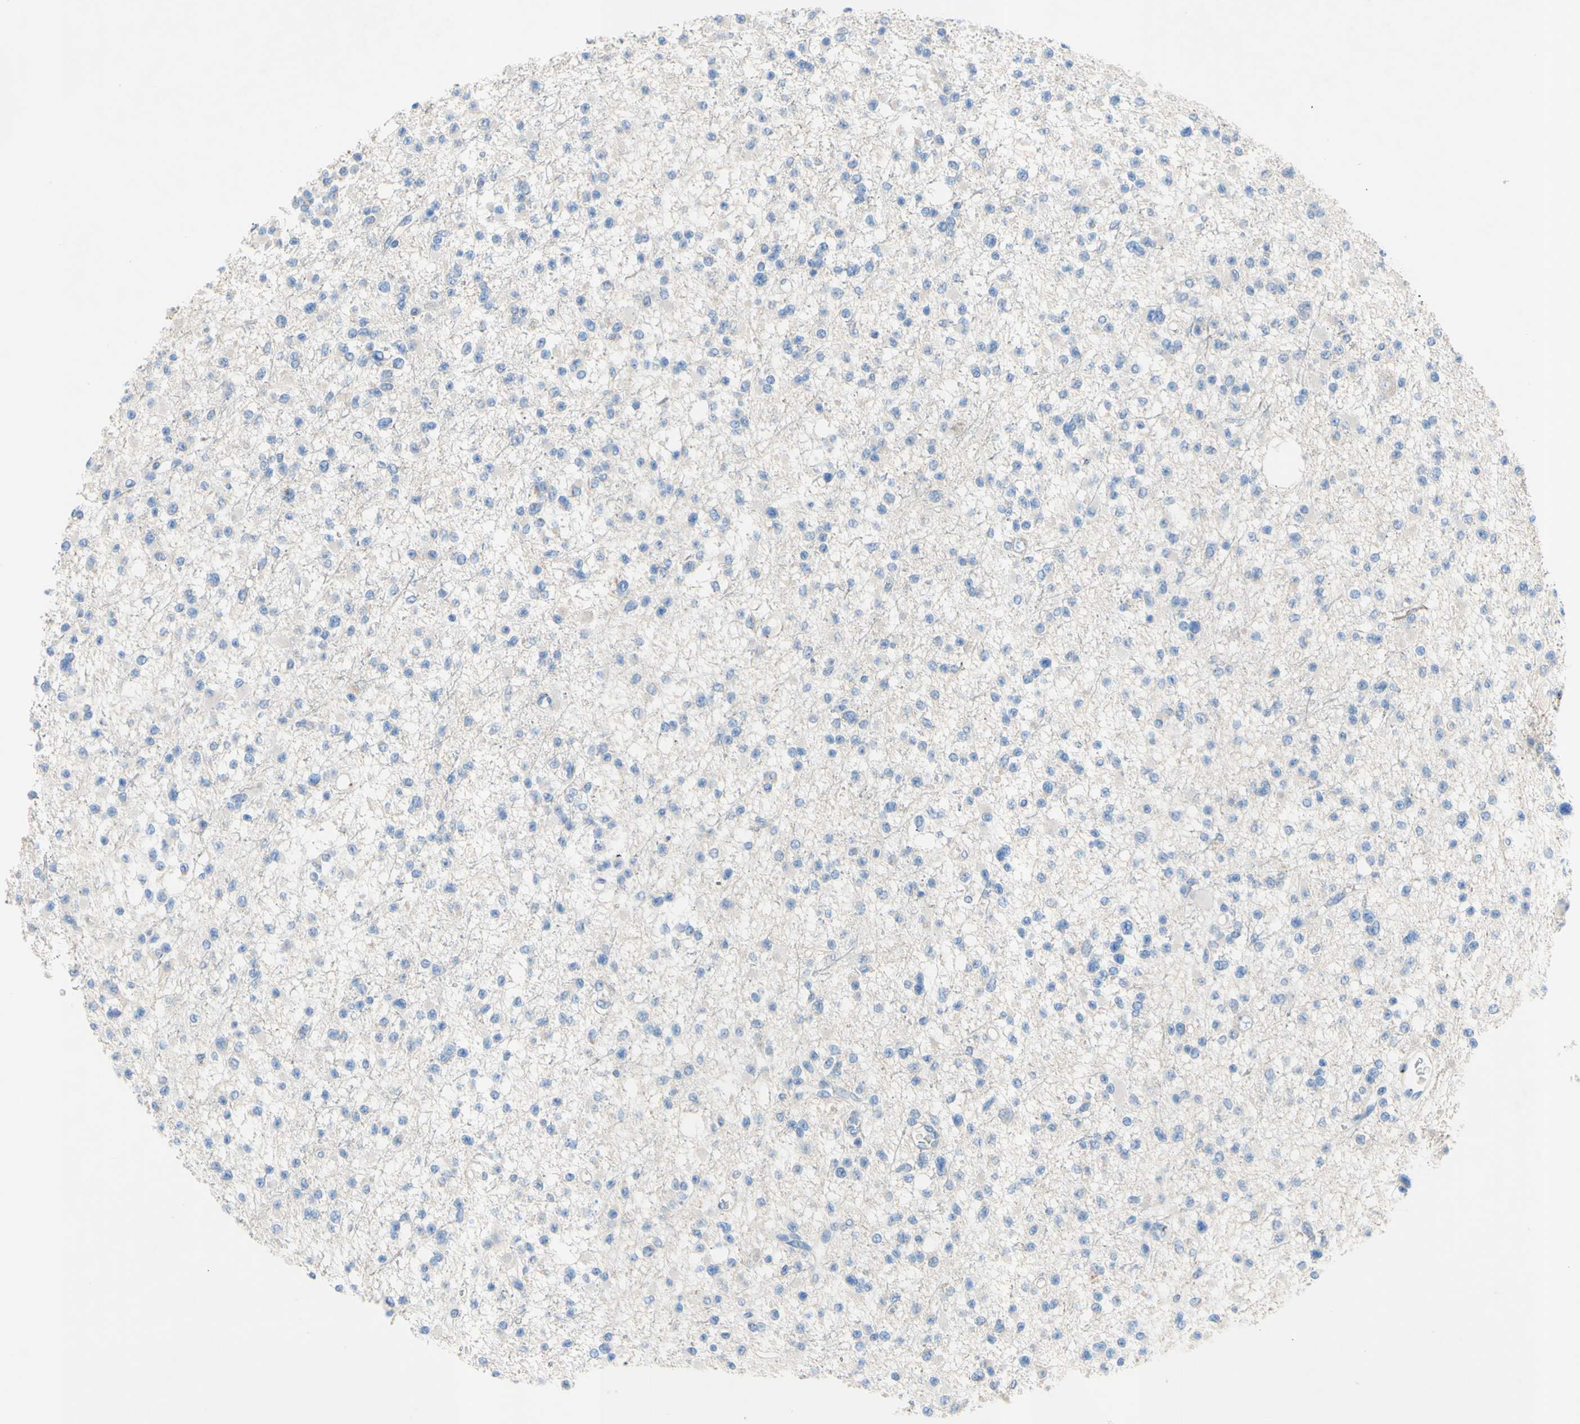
{"staining": {"intensity": "negative", "quantity": "none", "location": "none"}, "tissue": "glioma", "cell_type": "Tumor cells", "image_type": "cancer", "snomed": [{"axis": "morphology", "description": "Glioma, malignant, Low grade"}, {"axis": "topography", "description": "Brain"}], "caption": "Immunohistochemical staining of human glioma displays no significant positivity in tumor cells. (DAB (3,3'-diaminobenzidine) immunohistochemistry with hematoxylin counter stain).", "gene": "TMIGD2", "patient": {"sex": "female", "age": 22}}